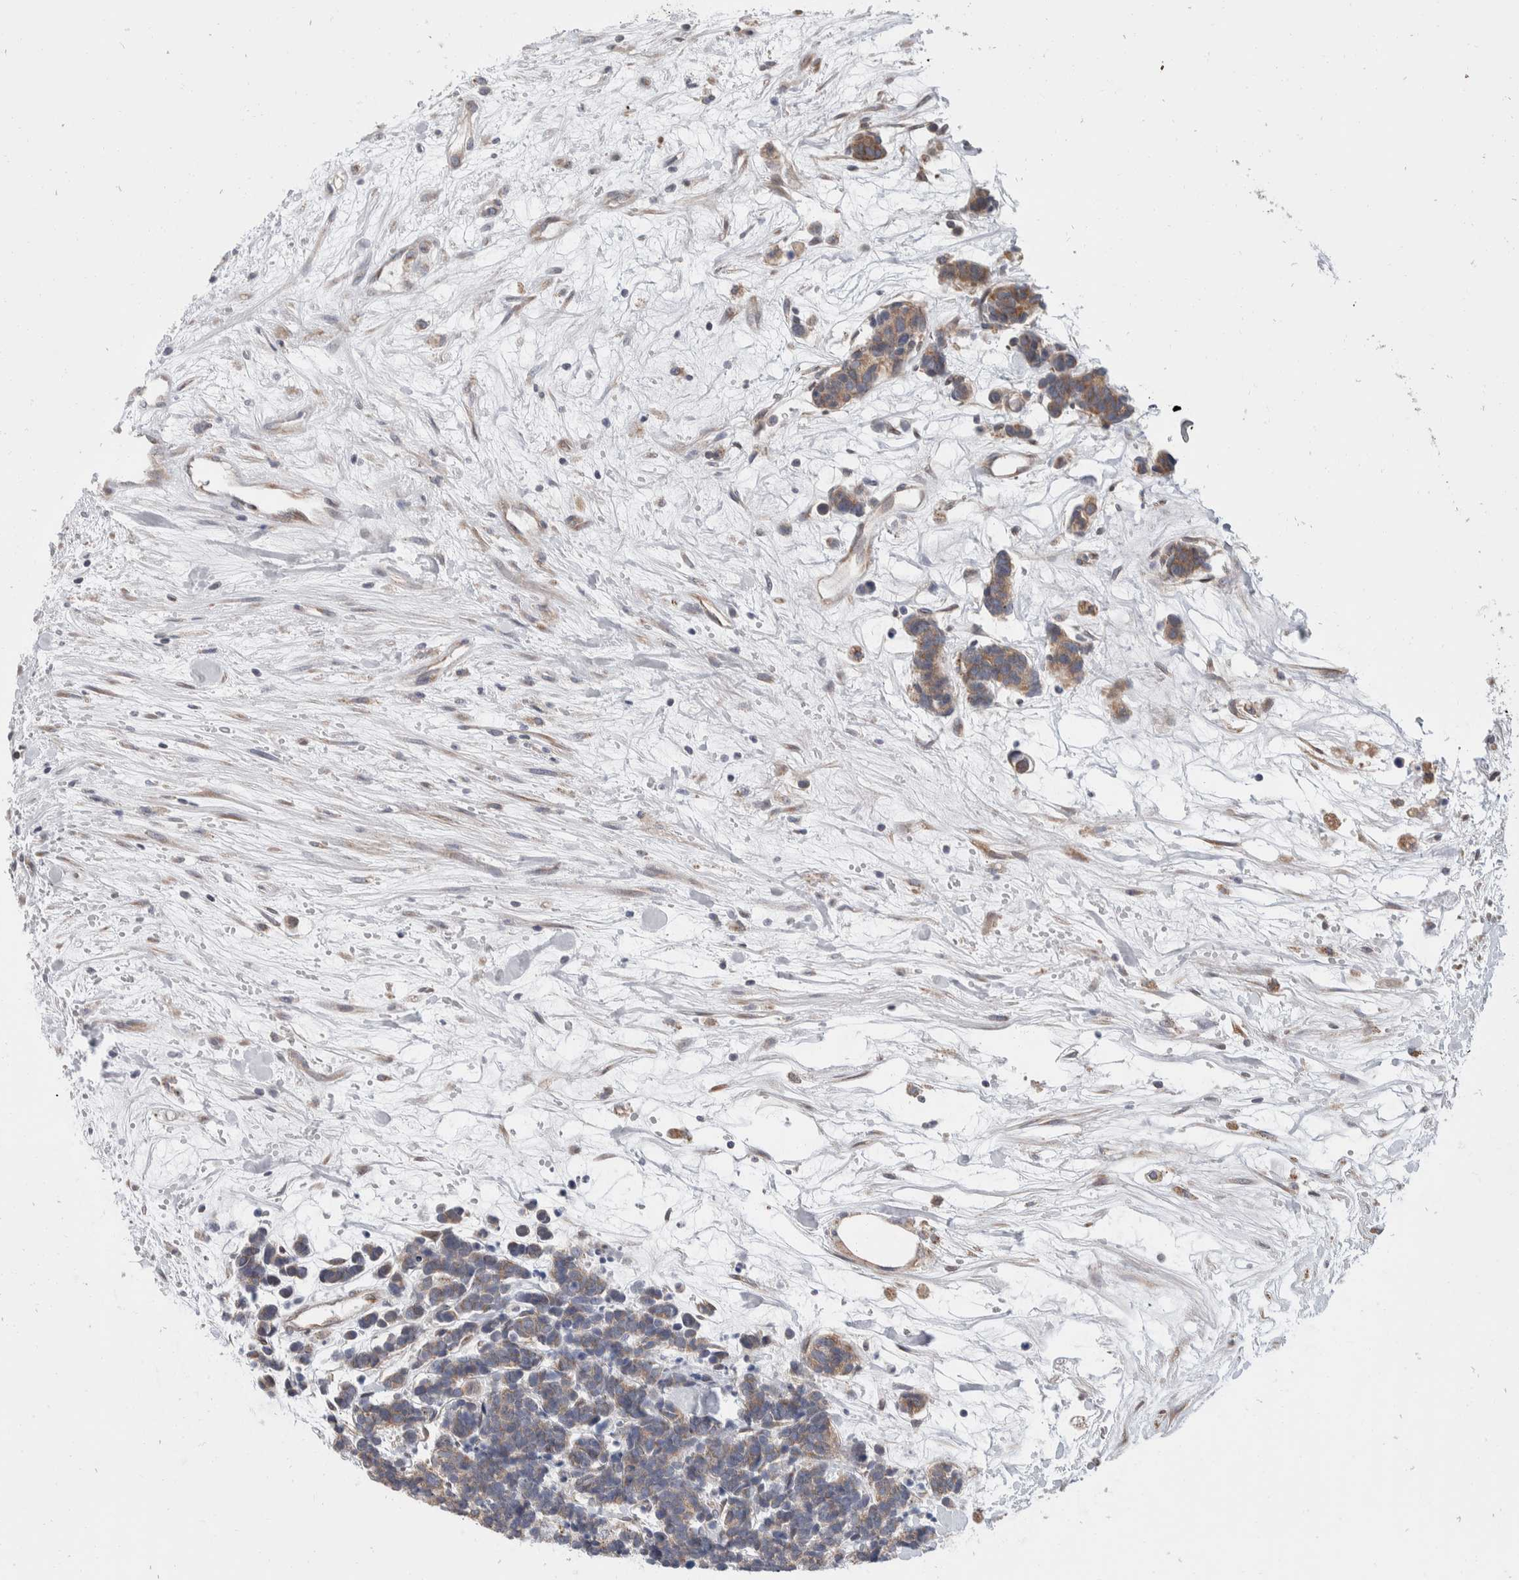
{"staining": {"intensity": "moderate", "quantity": ">75%", "location": "cytoplasmic/membranous"}, "tissue": "carcinoid", "cell_type": "Tumor cells", "image_type": "cancer", "snomed": [{"axis": "morphology", "description": "Carcinoma, NOS"}, {"axis": "morphology", "description": "Carcinoid, malignant, NOS"}, {"axis": "topography", "description": "Urinary bladder"}], "caption": "An image showing moderate cytoplasmic/membranous staining in about >75% of tumor cells in carcinoid (malignant), as visualized by brown immunohistochemical staining.", "gene": "TMEM245", "patient": {"sex": "male", "age": 57}}